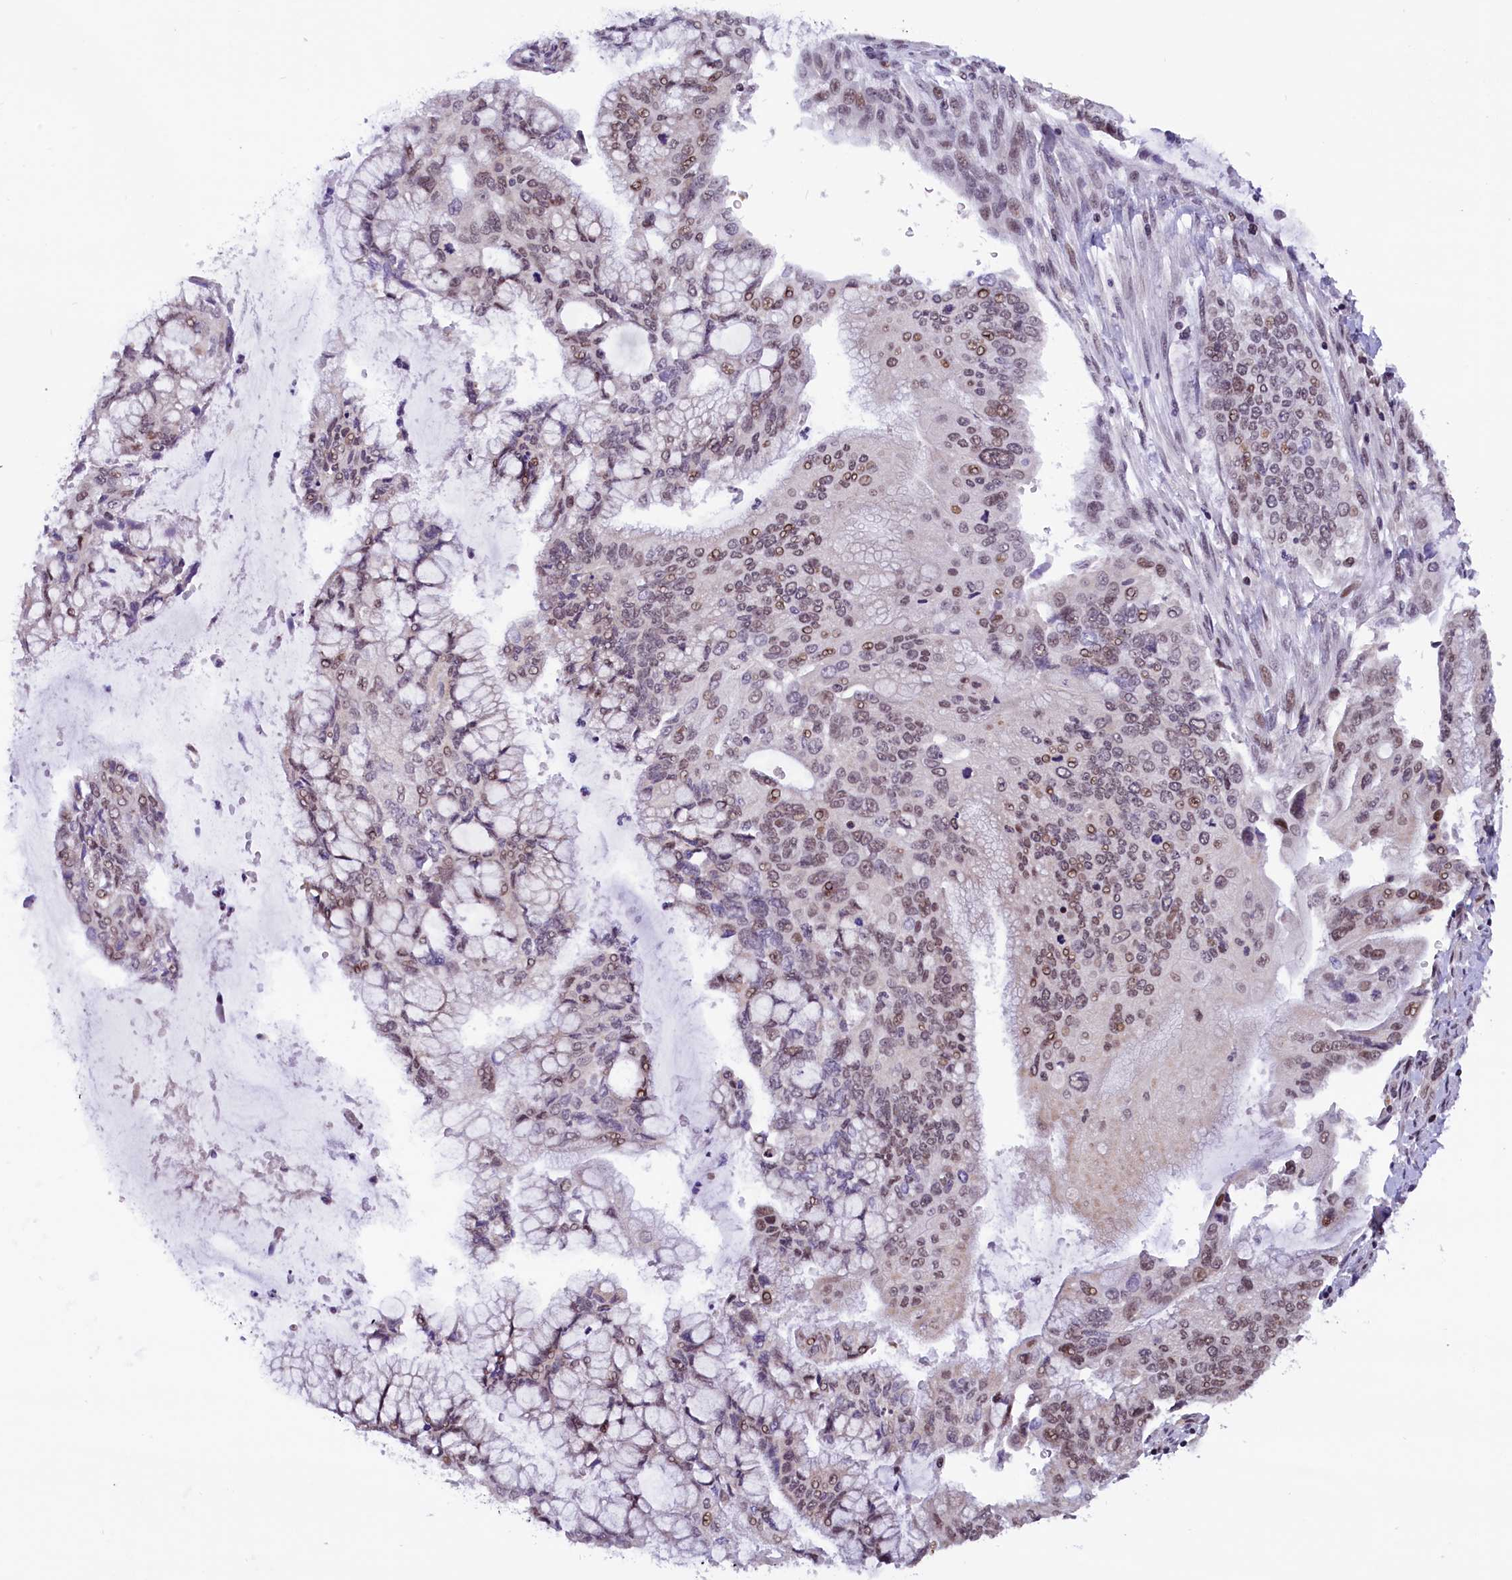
{"staining": {"intensity": "weak", "quantity": ">75%", "location": "nuclear"}, "tissue": "pancreatic cancer", "cell_type": "Tumor cells", "image_type": "cancer", "snomed": [{"axis": "morphology", "description": "Adenocarcinoma, NOS"}, {"axis": "topography", "description": "Pancreas"}], "caption": "This micrograph shows immunohistochemistry staining of pancreatic cancer (adenocarcinoma), with low weak nuclear staining in about >75% of tumor cells.", "gene": "CDYL2", "patient": {"sex": "male", "age": 46}}